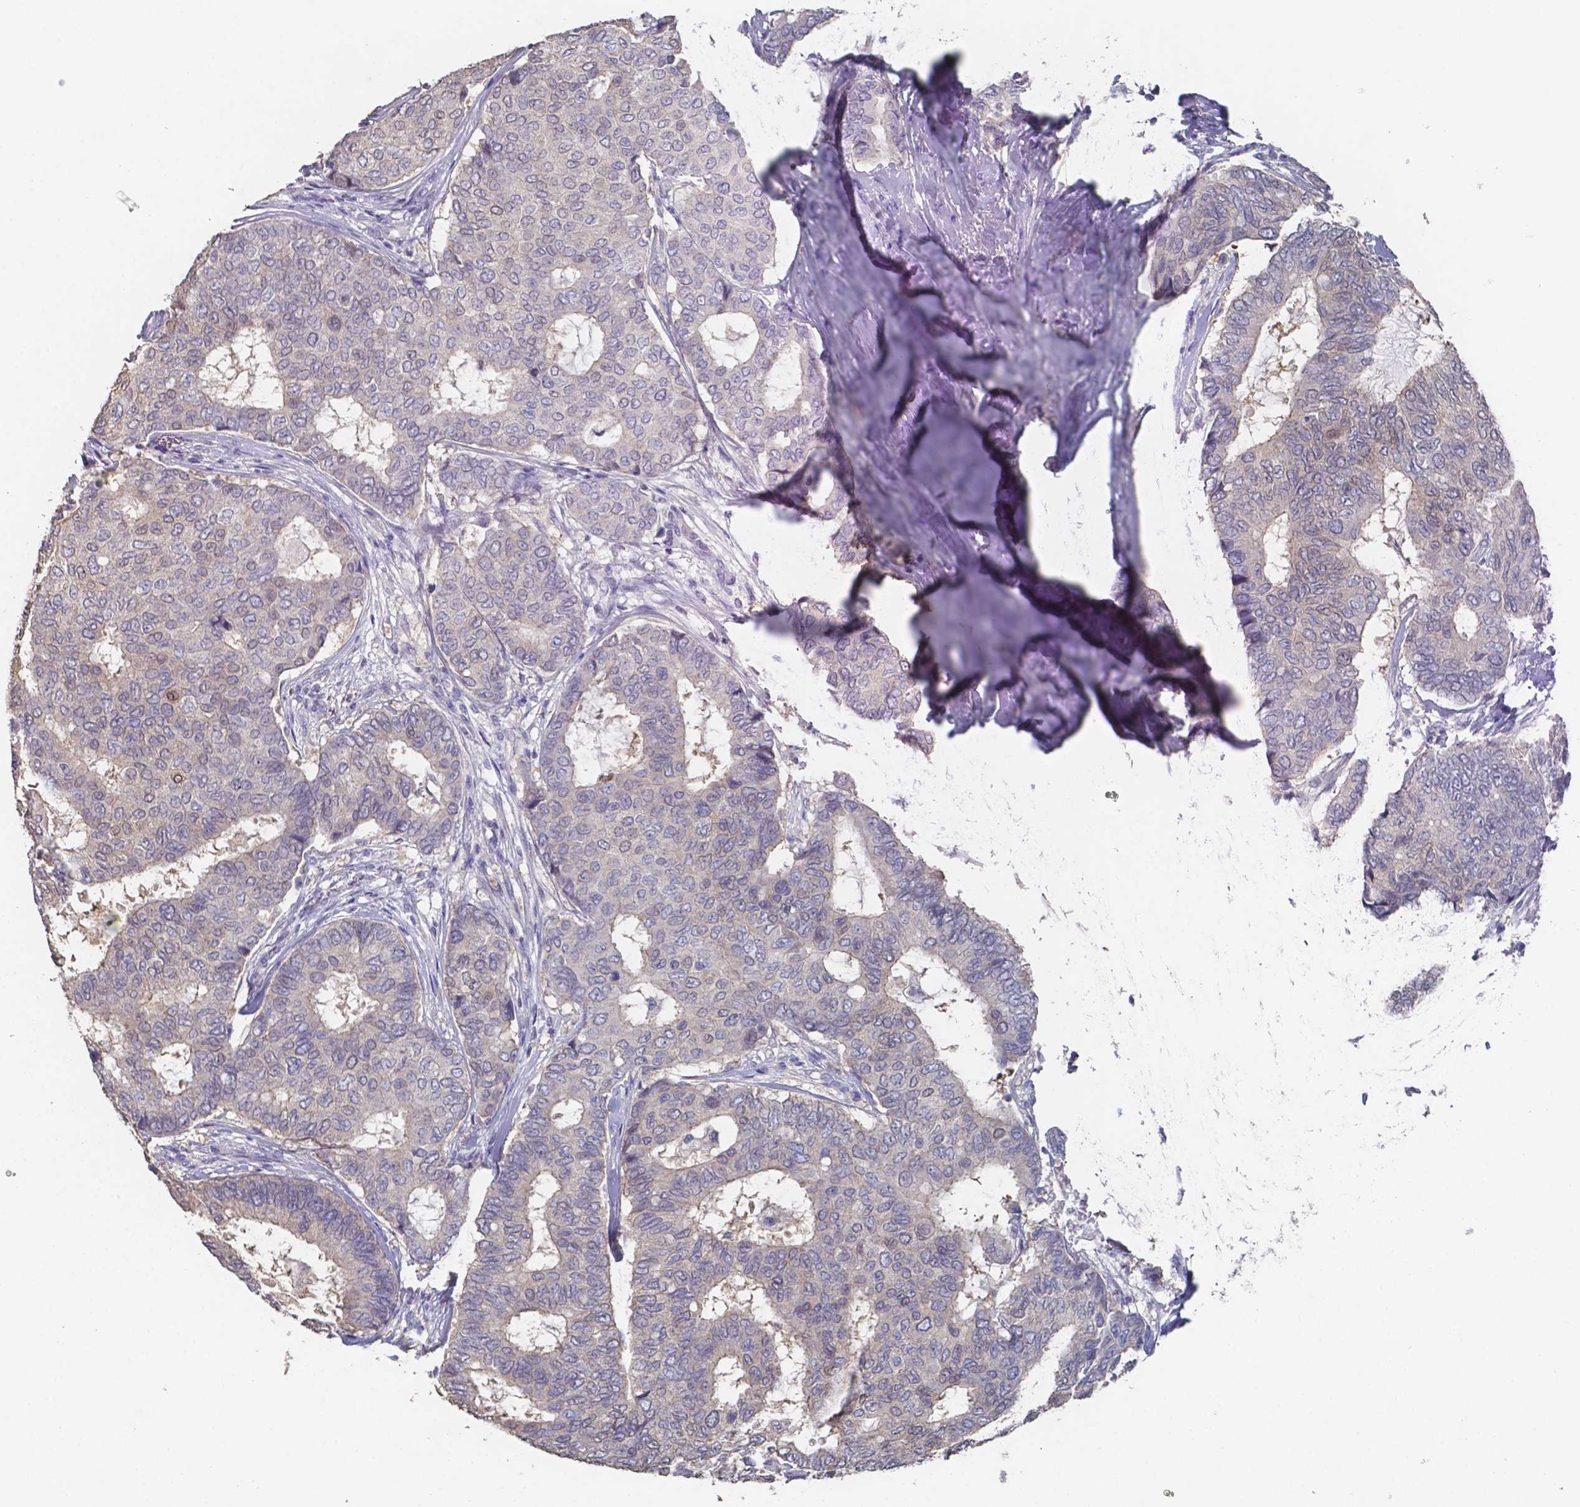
{"staining": {"intensity": "weak", "quantity": "<25%", "location": "cytoplasmic/membranous,nuclear"}, "tissue": "breast cancer", "cell_type": "Tumor cells", "image_type": "cancer", "snomed": [{"axis": "morphology", "description": "Duct carcinoma"}, {"axis": "topography", "description": "Breast"}], "caption": "A photomicrograph of breast cancer stained for a protein demonstrates no brown staining in tumor cells.", "gene": "FOXJ1", "patient": {"sex": "female", "age": 75}}